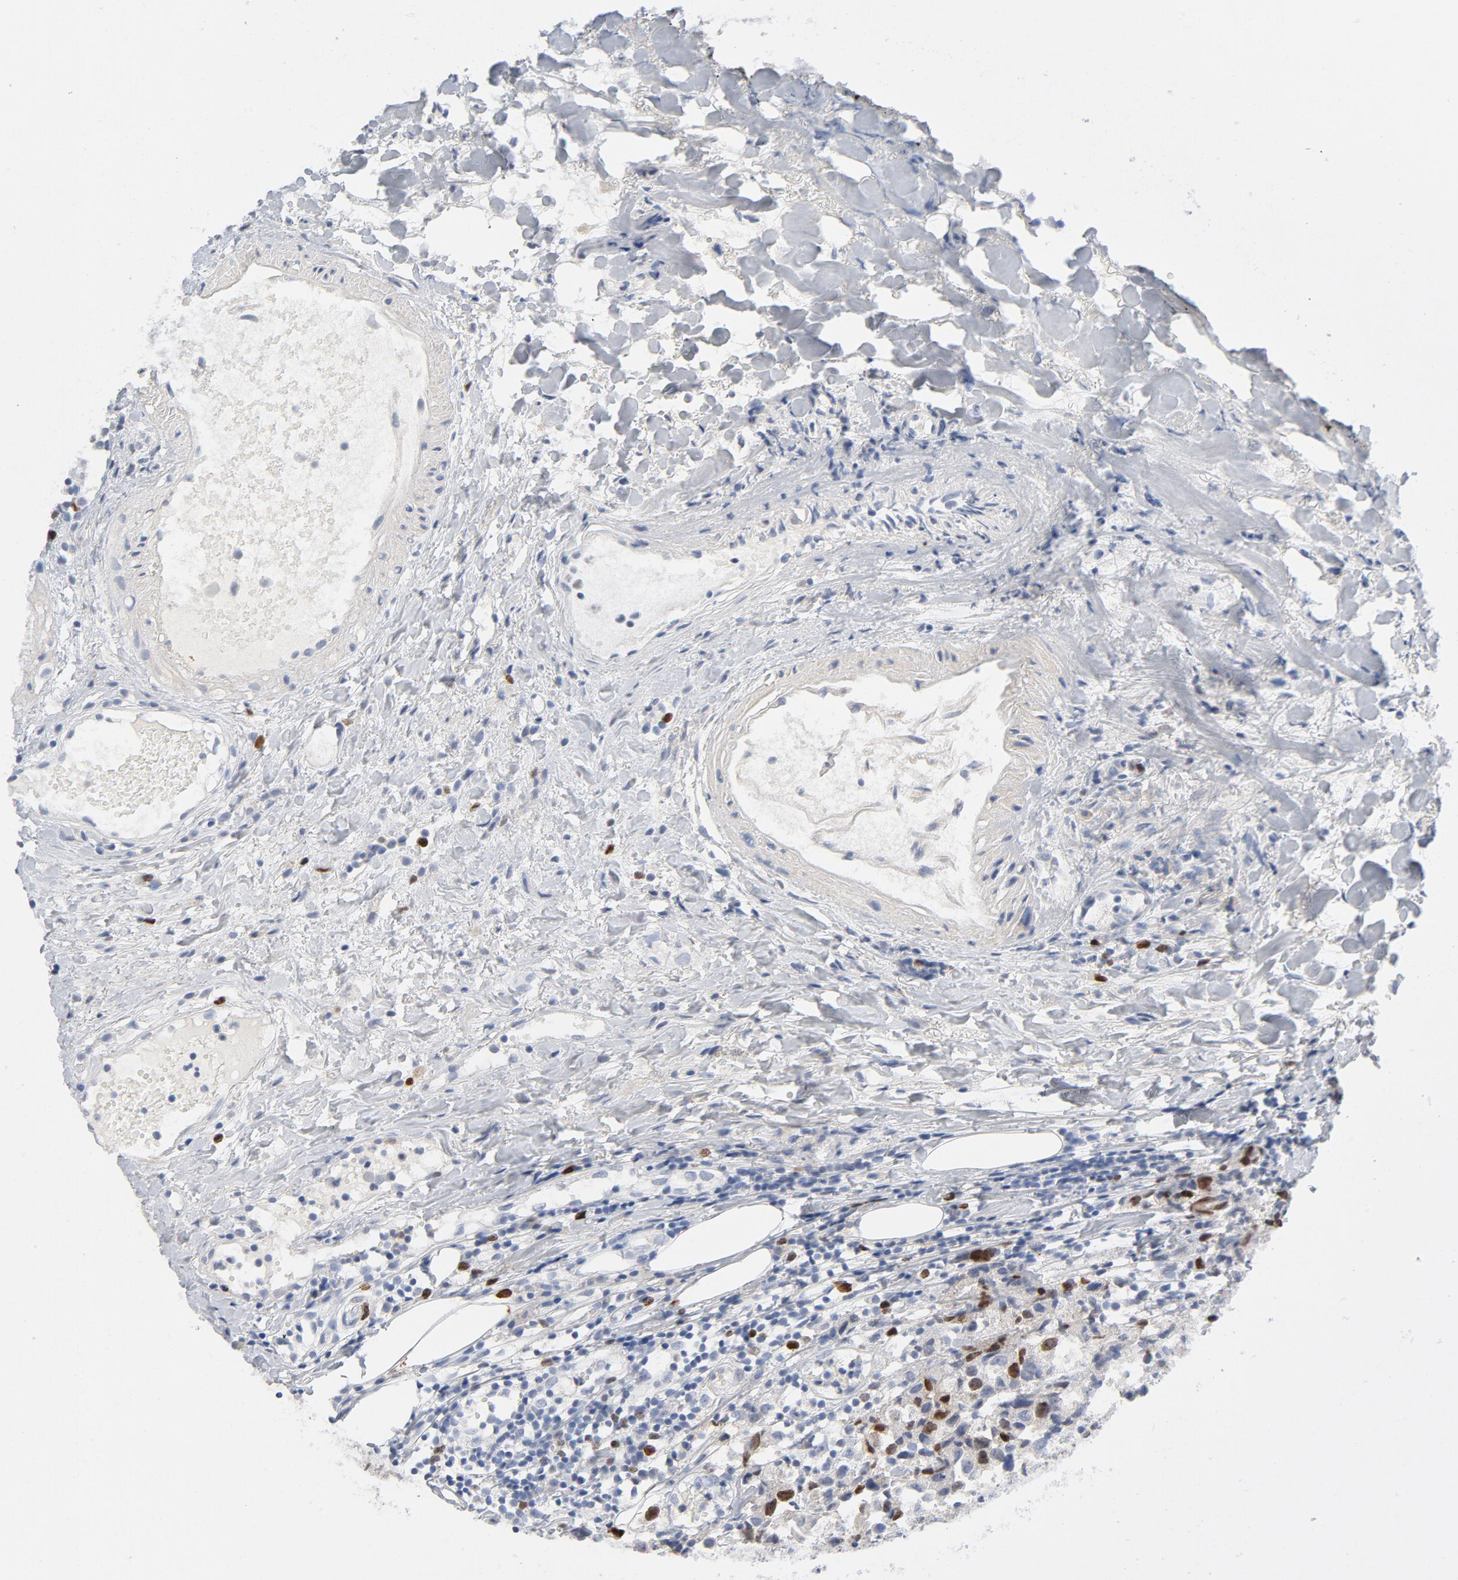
{"staining": {"intensity": "moderate", "quantity": "<25%", "location": "nuclear"}, "tissue": "urothelial cancer", "cell_type": "Tumor cells", "image_type": "cancer", "snomed": [{"axis": "morphology", "description": "Urothelial carcinoma, High grade"}, {"axis": "topography", "description": "Urinary bladder"}], "caption": "Tumor cells reveal low levels of moderate nuclear expression in about <25% of cells in urothelial cancer.", "gene": "BIRC5", "patient": {"sex": "female", "age": 75}}